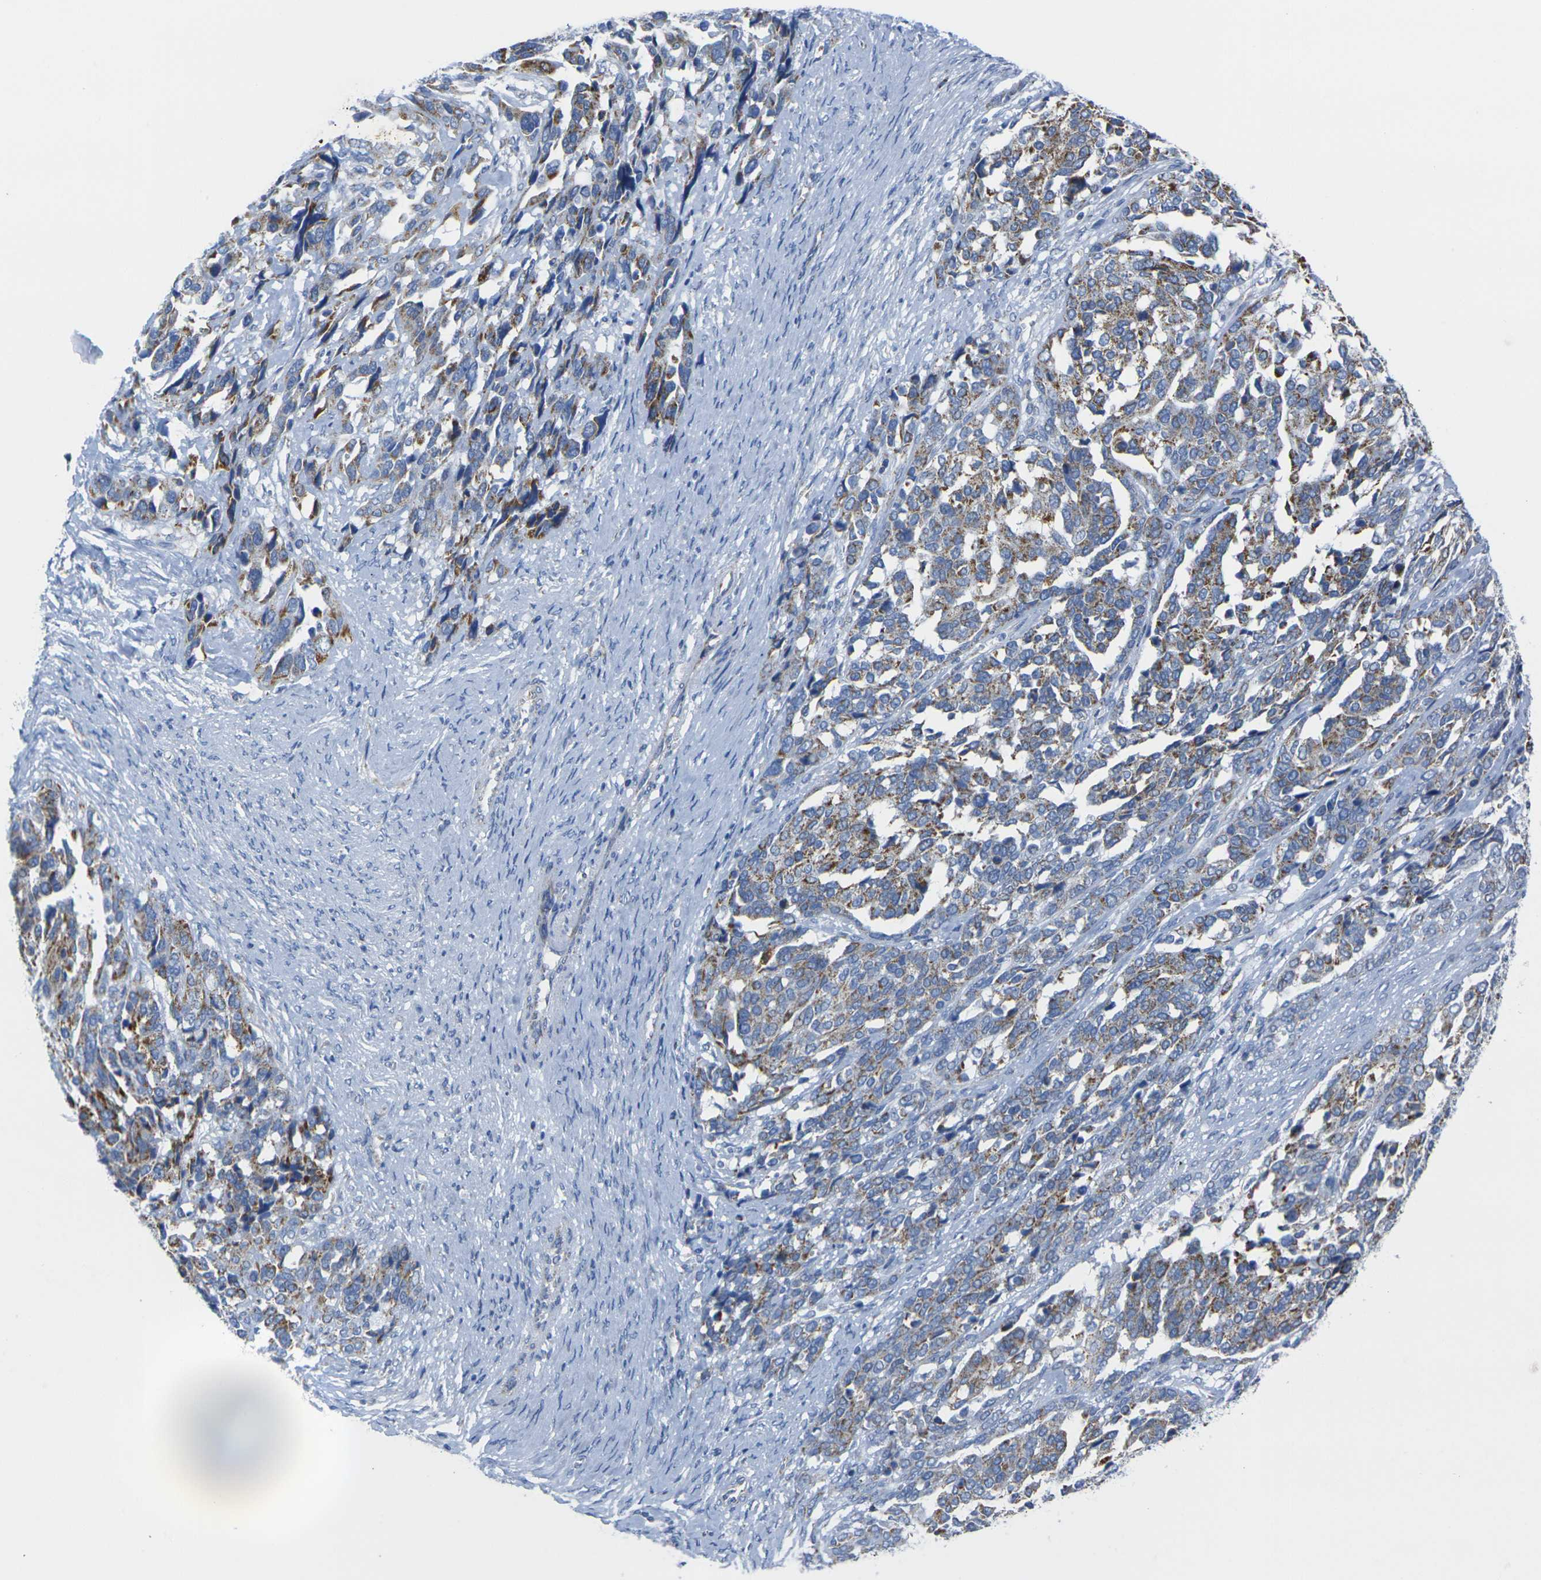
{"staining": {"intensity": "moderate", "quantity": ">75%", "location": "cytoplasmic/membranous"}, "tissue": "ovarian cancer", "cell_type": "Tumor cells", "image_type": "cancer", "snomed": [{"axis": "morphology", "description": "Cystadenocarcinoma, serous, NOS"}, {"axis": "topography", "description": "Ovary"}], "caption": "Serous cystadenocarcinoma (ovarian) stained with a protein marker displays moderate staining in tumor cells.", "gene": "TMEM204", "patient": {"sex": "female", "age": 44}}